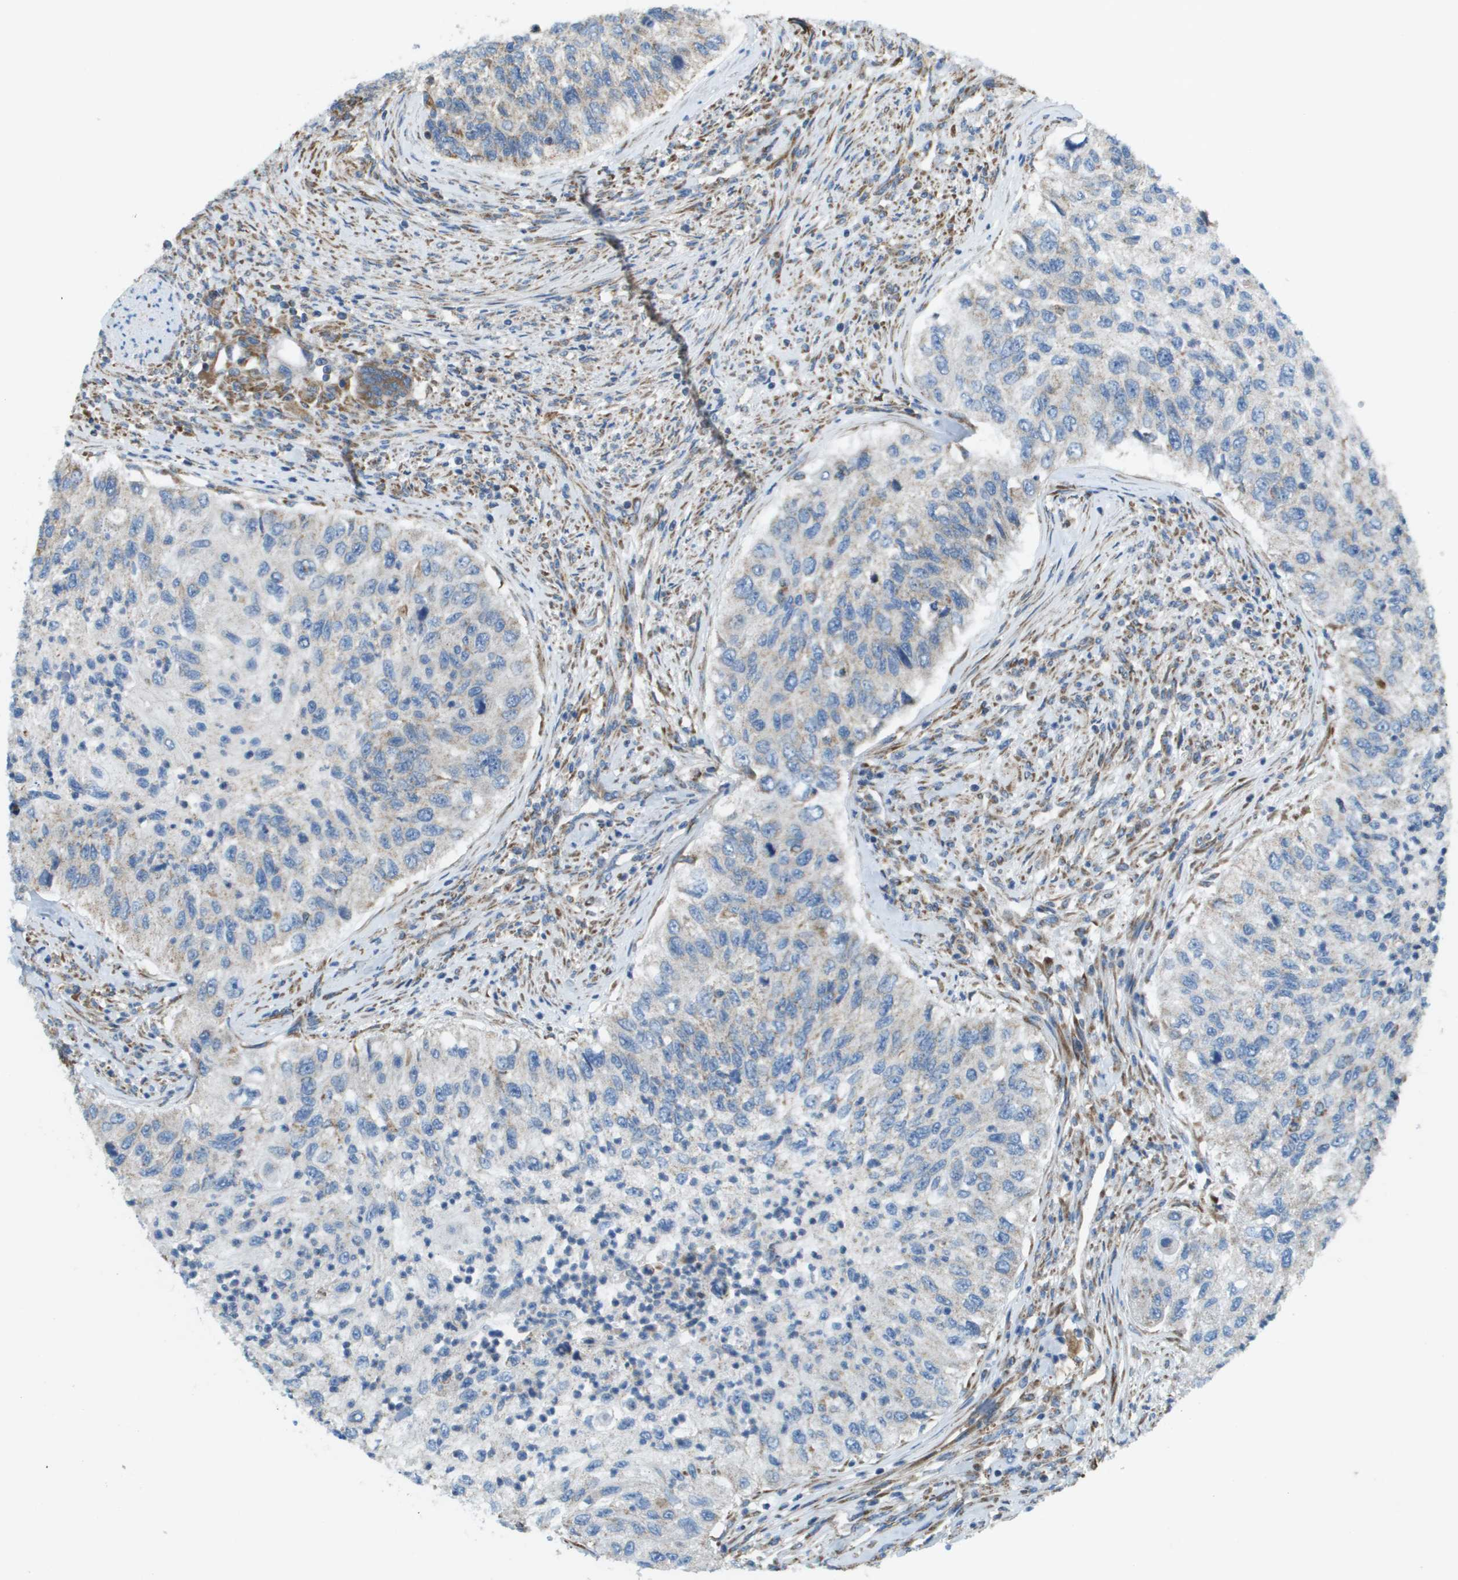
{"staining": {"intensity": "negative", "quantity": "none", "location": "none"}, "tissue": "urothelial cancer", "cell_type": "Tumor cells", "image_type": "cancer", "snomed": [{"axis": "morphology", "description": "Urothelial carcinoma, High grade"}, {"axis": "topography", "description": "Urinary bladder"}], "caption": "Tumor cells show no significant staining in urothelial cancer.", "gene": "TAOK3", "patient": {"sex": "female", "age": 60}}